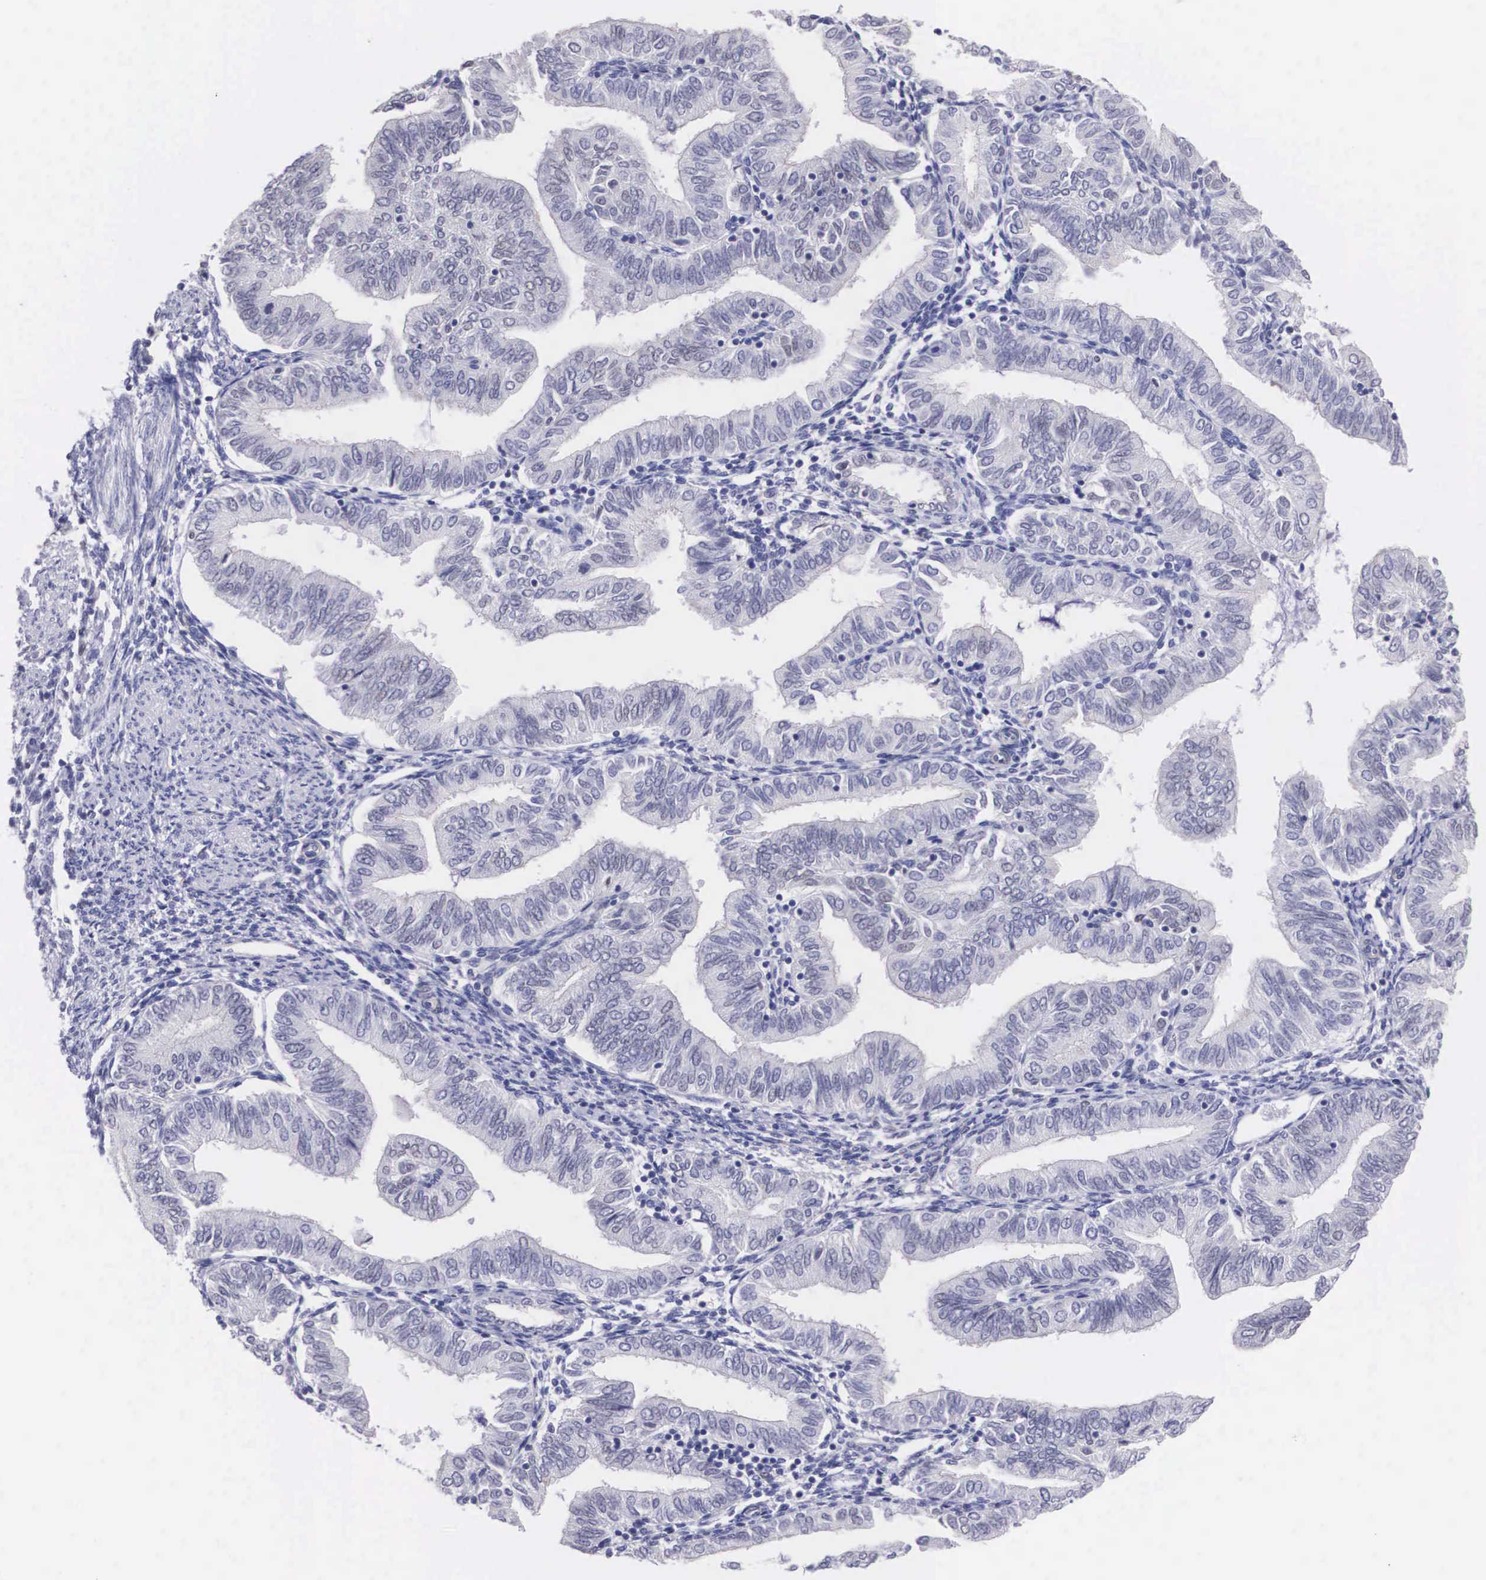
{"staining": {"intensity": "weak", "quantity": "<25%", "location": "nuclear"}, "tissue": "endometrial cancer", "cell_type": "Tumor cells", "image_type": "cancer", "snomed": [{"axis": "morphology", "description": "Adenocarcinoma, NOS"}, {"axis": "topography", "description": "Endometrium"}], "caption": "Tumor cells are negative for protein expression in human endometrial cancer.", "gene": "ETV6", "patient": {"sex": "female", "age": 51}}